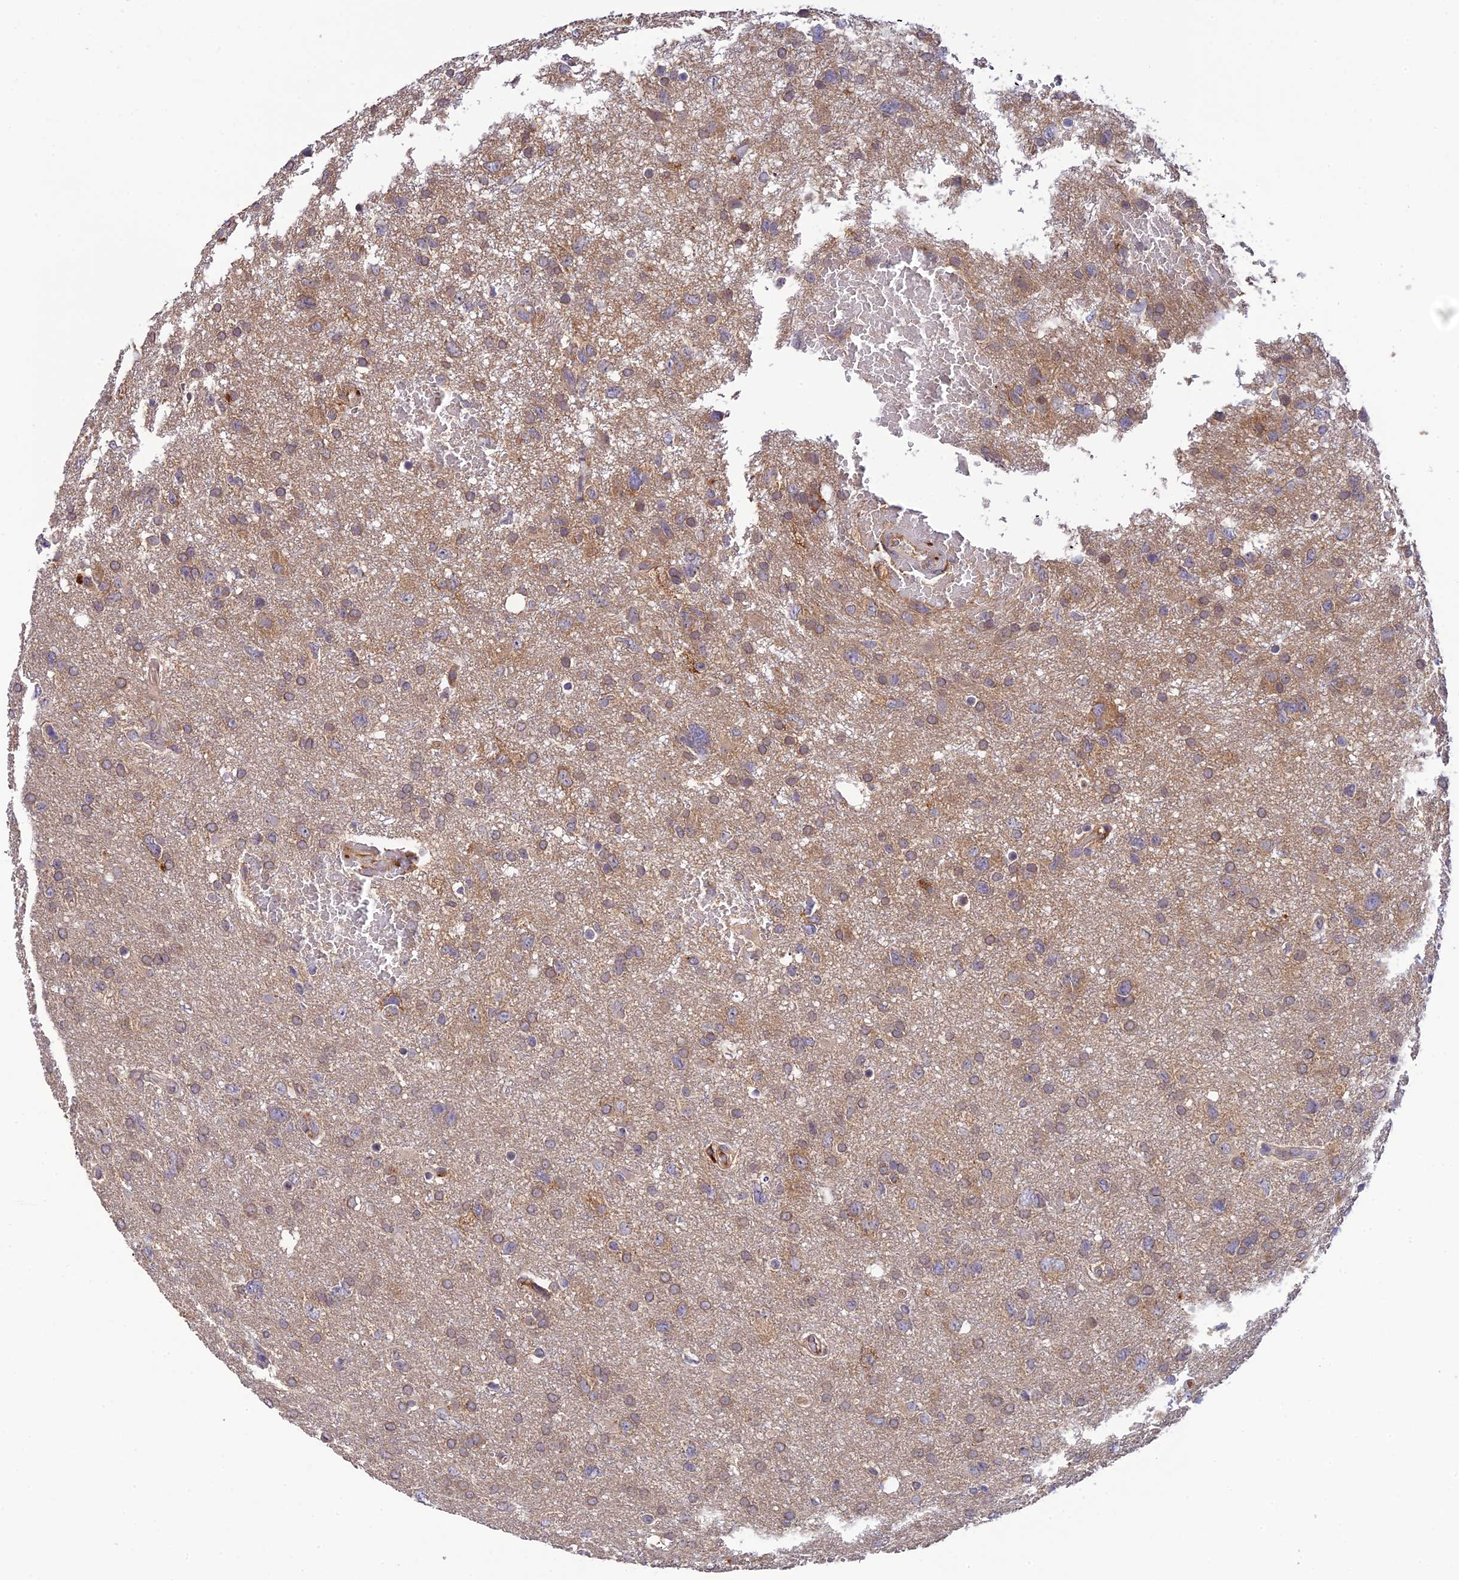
{"staining": {"intensity": "weak", "quantity": "25%-75%", "location": "cytoplasmic/membranous"}, "tissue": "glioma", "cell_type": "Tumor cells", "image_type": "cancer", "snomed": [{"axis": "morphology", "description": "Glioma, malignant, High grade"}, {"axis": "topography", "description": "Brain"}], "caption": "Glioma stained with immunohistochemistry (IHC) demonstrates weak cytoplasmic/membranous expression in approximately 25%-75% of tumor cells. (DAB (3,3'-diaminobenzidine) IHC, brown staining for protein, blue staining for nuclei).", "gene": "P3H3", "patient": {"sex": "male", "age": 61}}